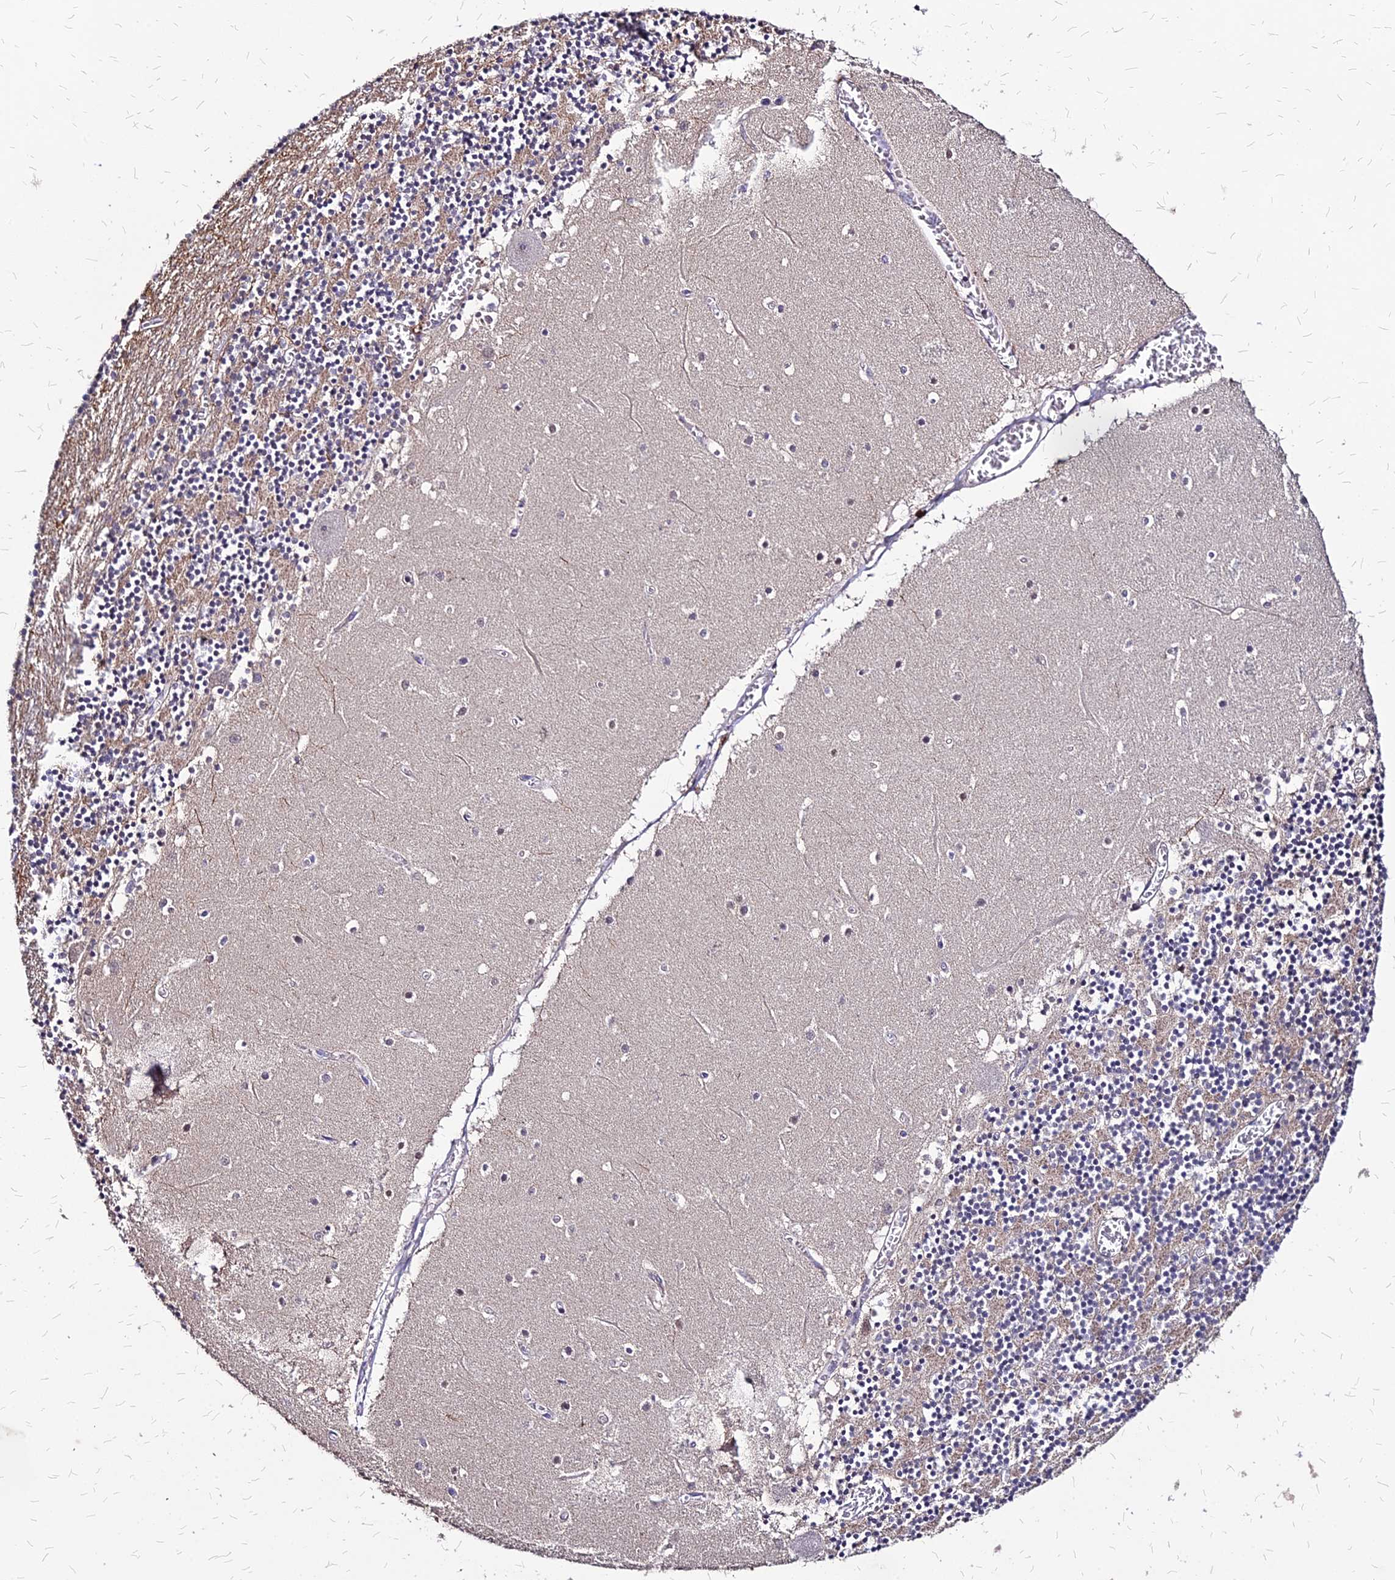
{"staining": {"intensity": "moderate", "quantity": "<25%", "location": "cytoplasmic/membranous"}, "tissue": "cerebellum", "cell_type": "Cells in granular layer", "image_type": "normal", "snomed": [{"axis": "morphology", "description": "Normal tissue, NOS"}, {"axis": "topography", "description": "Cerebellum"}], "caption": "An immunohistochemistry (IHC) photomicrograph of benign tissue is shown. Protein staining in brown labels moderate cytoplasmic/membranous positivity in cerebellum within cells in granular layer. The staining is performed using DAB (3,3'-diaminobenzidine) brown chromogen to label protein expression. The nuclei are counter-stained blue using hematoxylin.", "gene": "APBA3", "patient": {"sex": "female", "age": 28}}